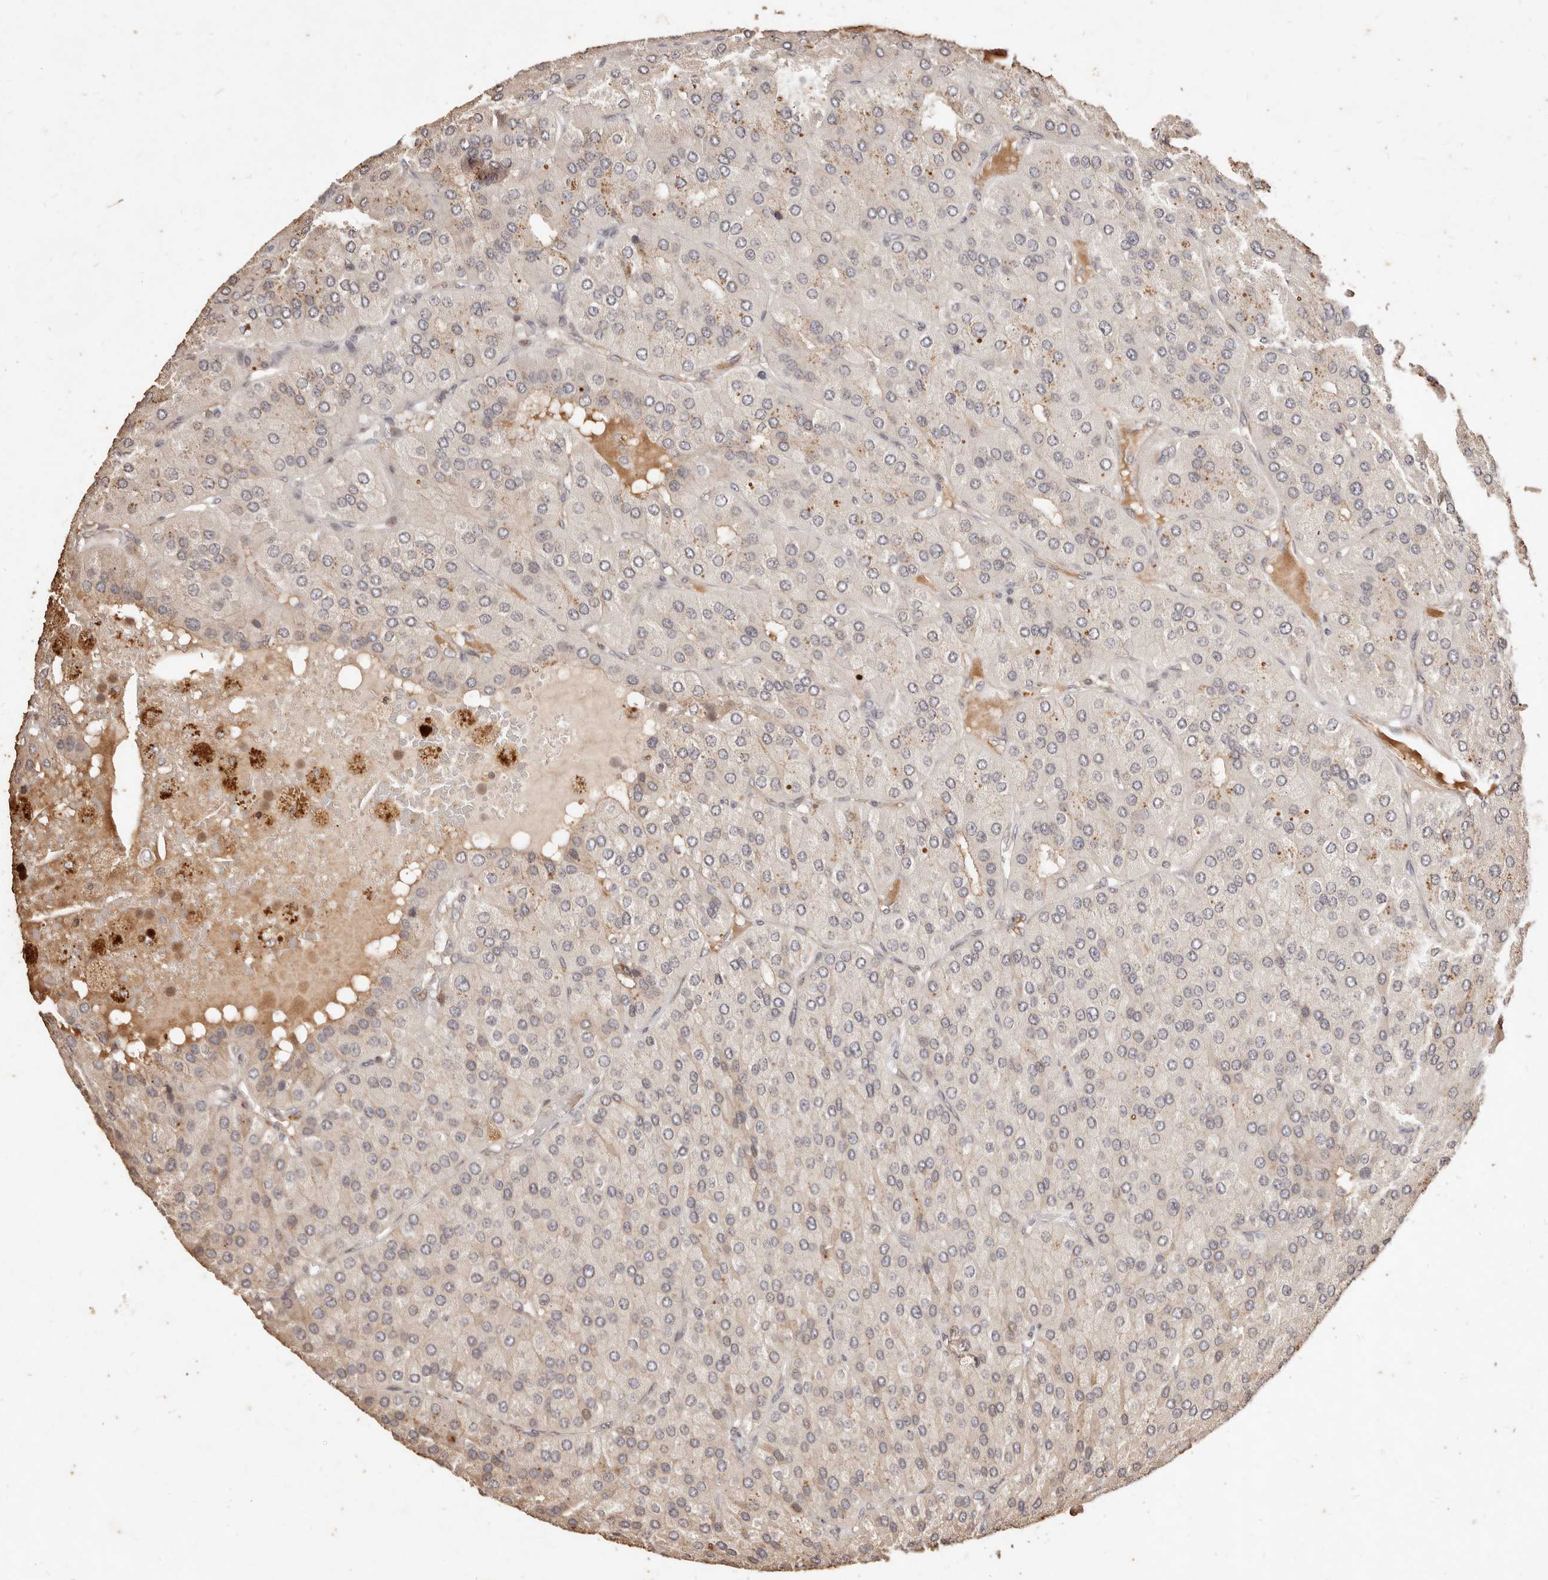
{"staining": {"intensity": "negative", "quantity": "none", "location": "none"}, "tissue": "parathyroid gland", "cell_type": "Glandular cells", "image_type": "normal", "snomed": [{"axis": "morphology", "description": "Normal tissue, NOS"}, {"axis": "morphology", "description": "Adenoma, NOS"}, {"axis": "topography", "description": "Parathyroid gland"}], "caption": "IHC image of normal parathyroid gland stained for a protein (brown), which reveals no staining in glandular cells.", "gene": "KIF9", "patient": {"sex": "female", "age": 86}}